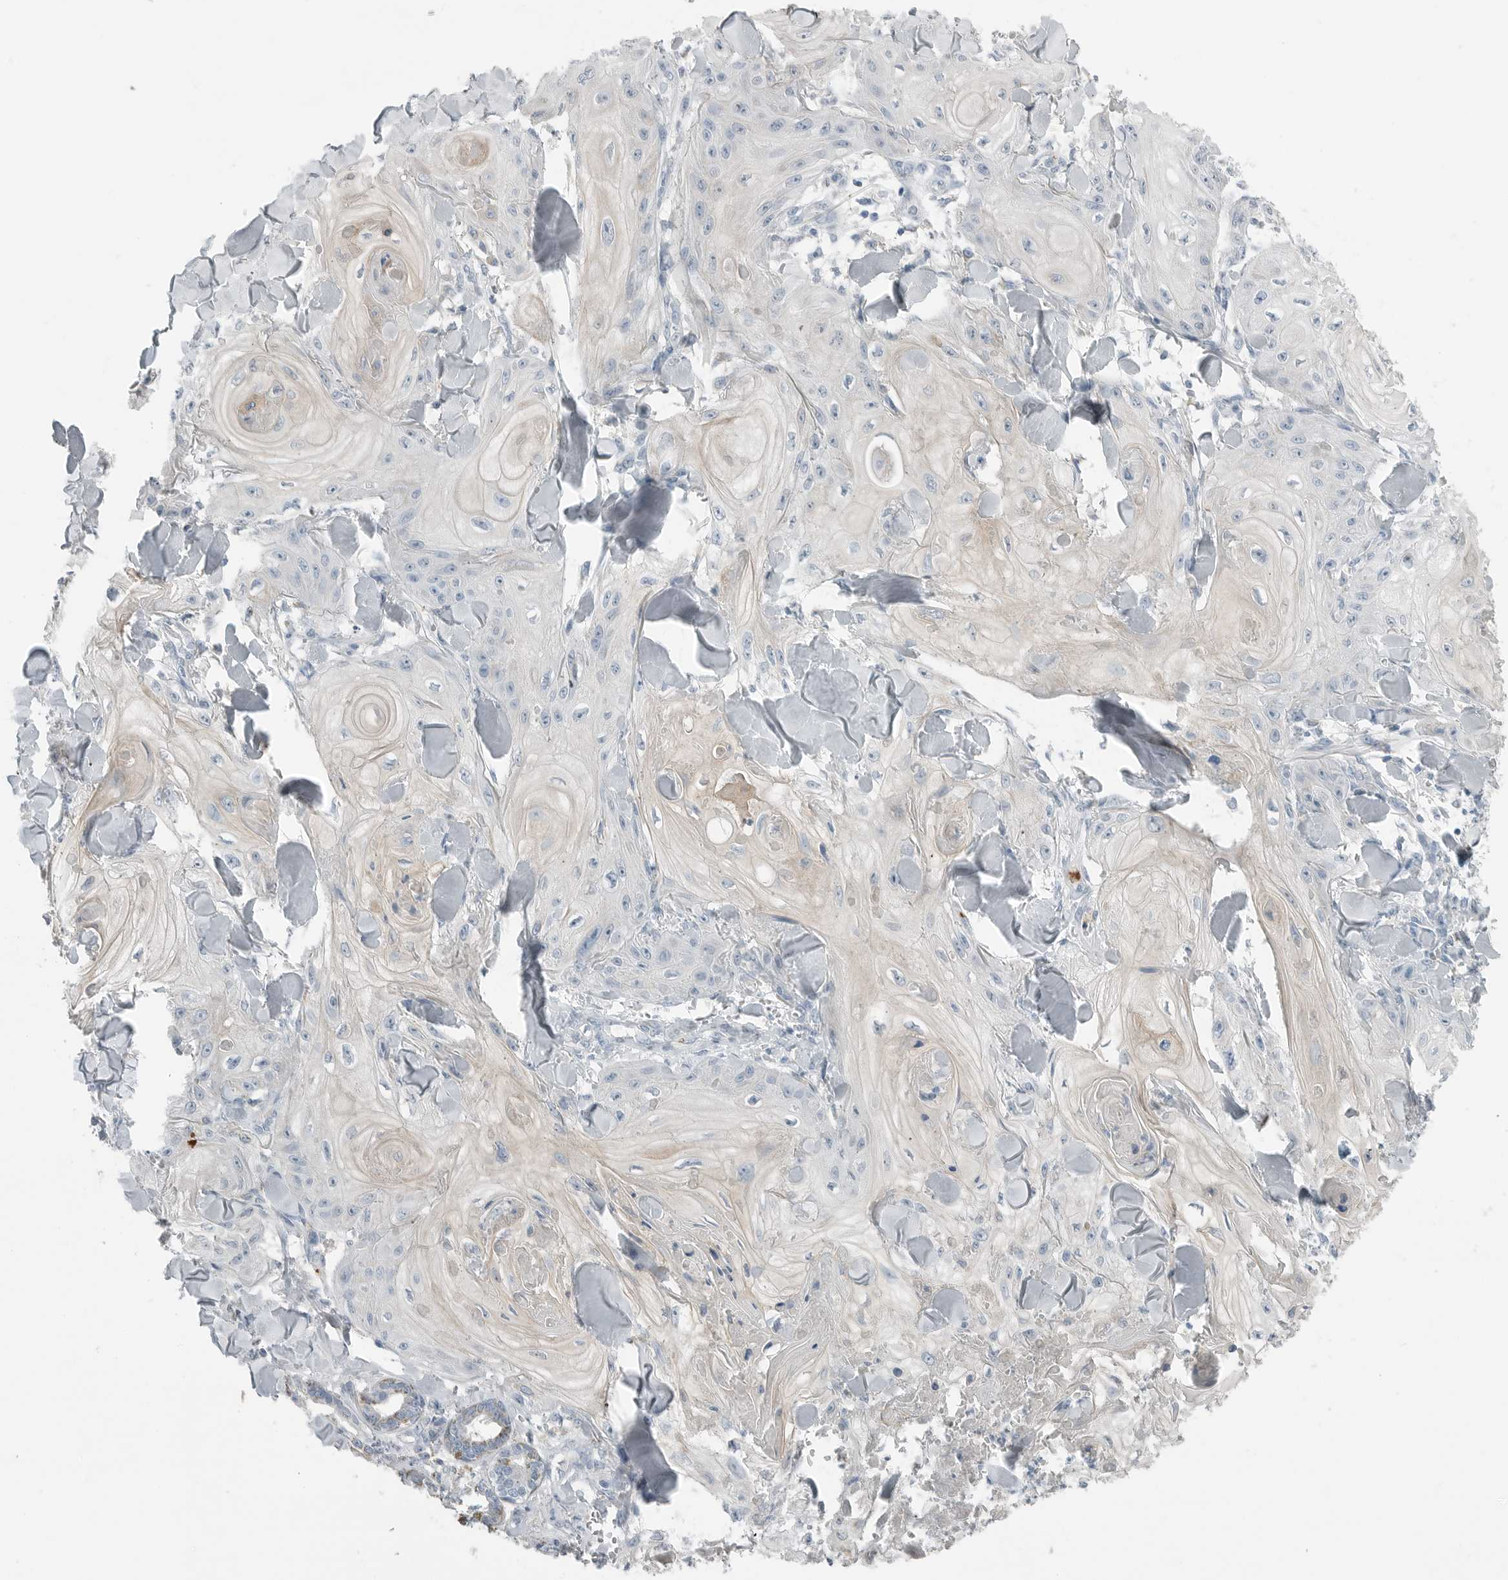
{"staining": {"intensity": "negative", "quantity": "none", "location": "none"}, "tissue": "skin cancer", "cell_type": "Tumor cells", "image_type": "cancer", "snomed": [{"axis": "morphology", "description": "Squamous cell carcinoma, NOS"}, {"axis": "topography", "description": "Skin"}], "caption": "Immunohistochemistry image of human squamous cell carcinoma (skin) stained for a protein (brown), which shows no staining in tumor cells.", "gene": "SERPINB7", "patient": {"sex": "male", "age": 74}}